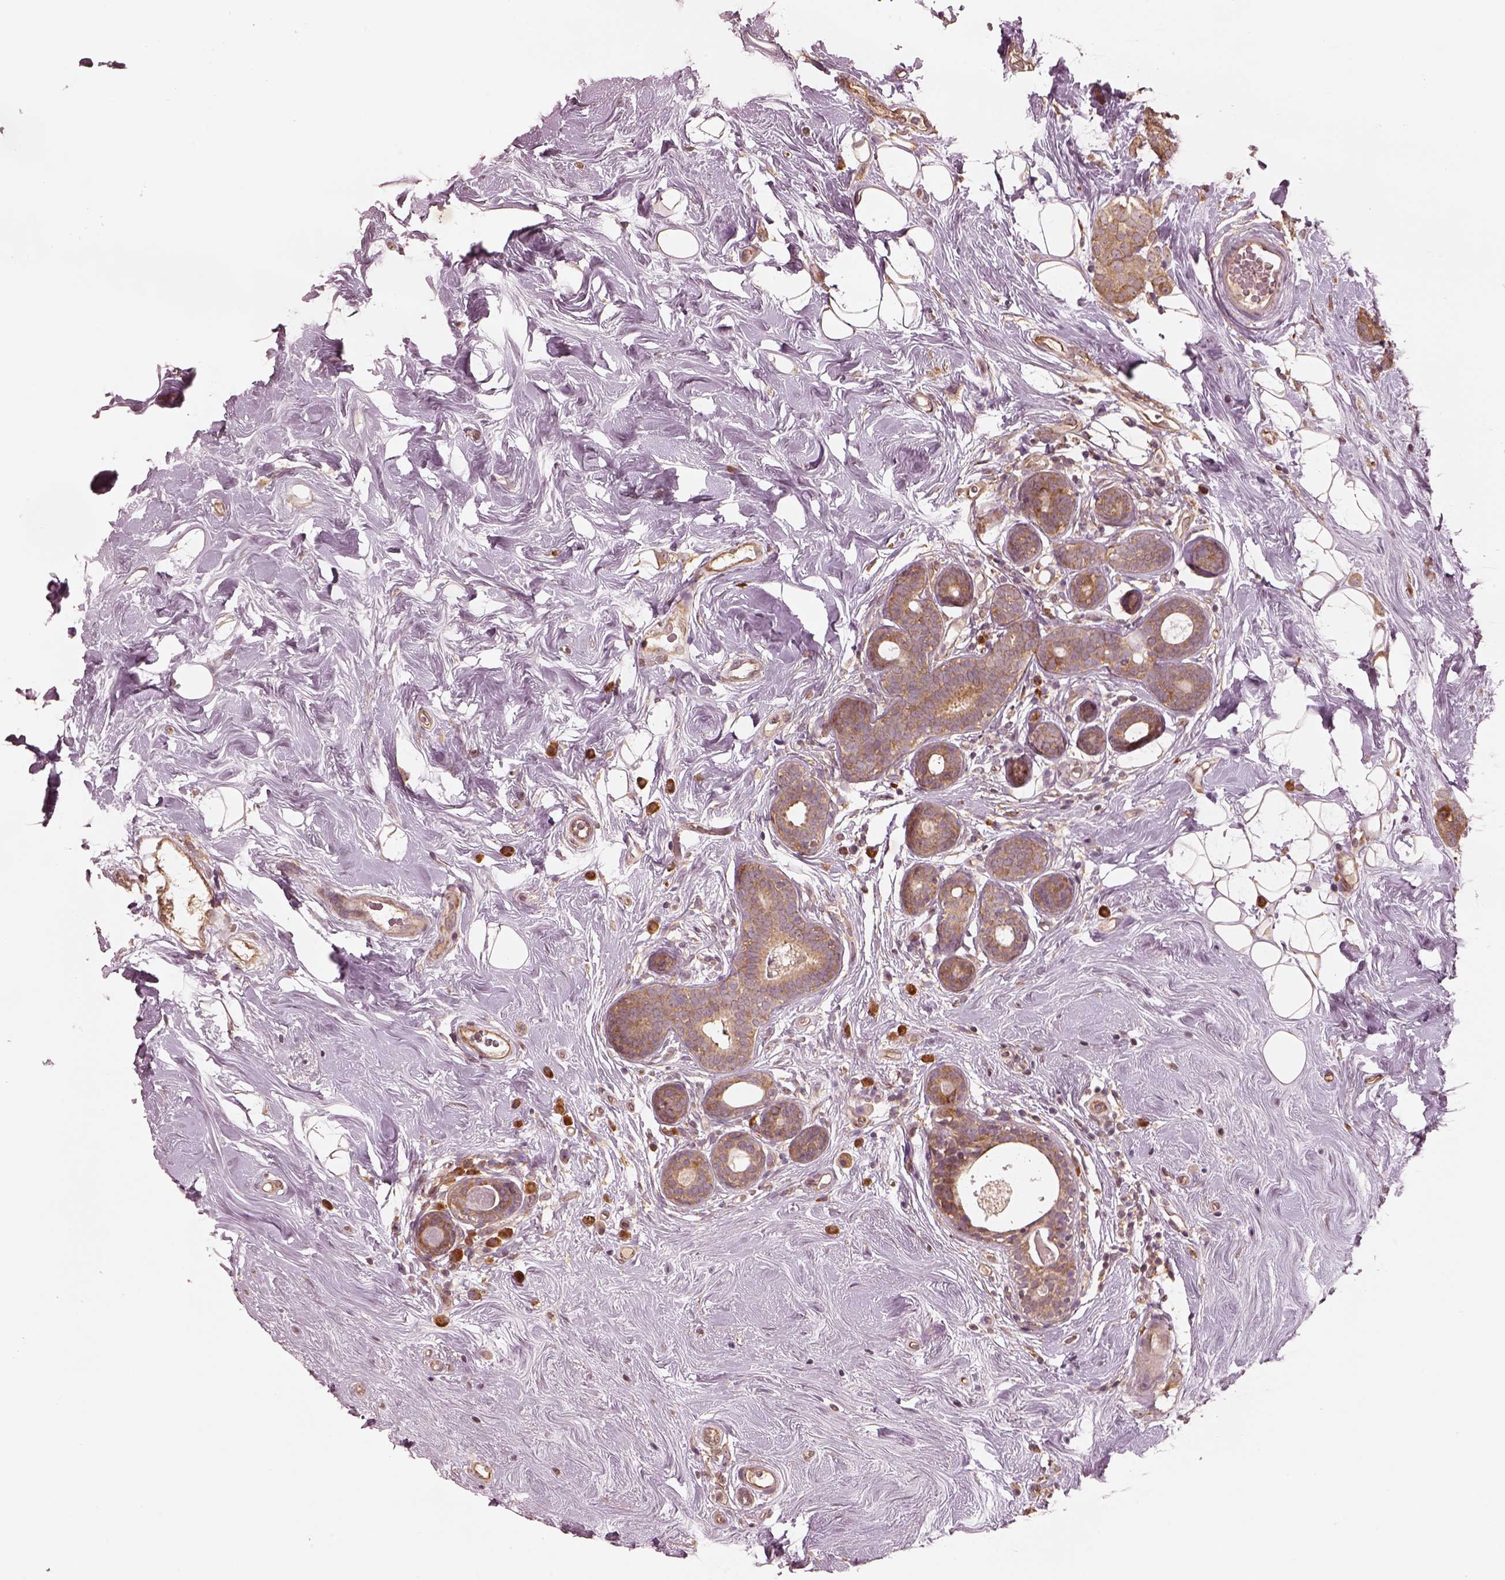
{"staining": {"intensity": "moderate", "quantity": ">75%", "location": "cytoplasmic/membranous"}, "tissue": "breast cancer", "cell_type": "Tumor cells", "image_type": "cancer", "snomed": [{"axis": "morphology", "description": "Lobular carcinoma"}, {"axis": "topography", "description": "Breast"}], "caption": "The image reveals a brown stain indicating the presence of a protein in the cytoplasmic/membranous of tumor cells in lobular carcinoma (breast).", "gene": "RPS5", "patient": {"sex": "female", "age": 49}}